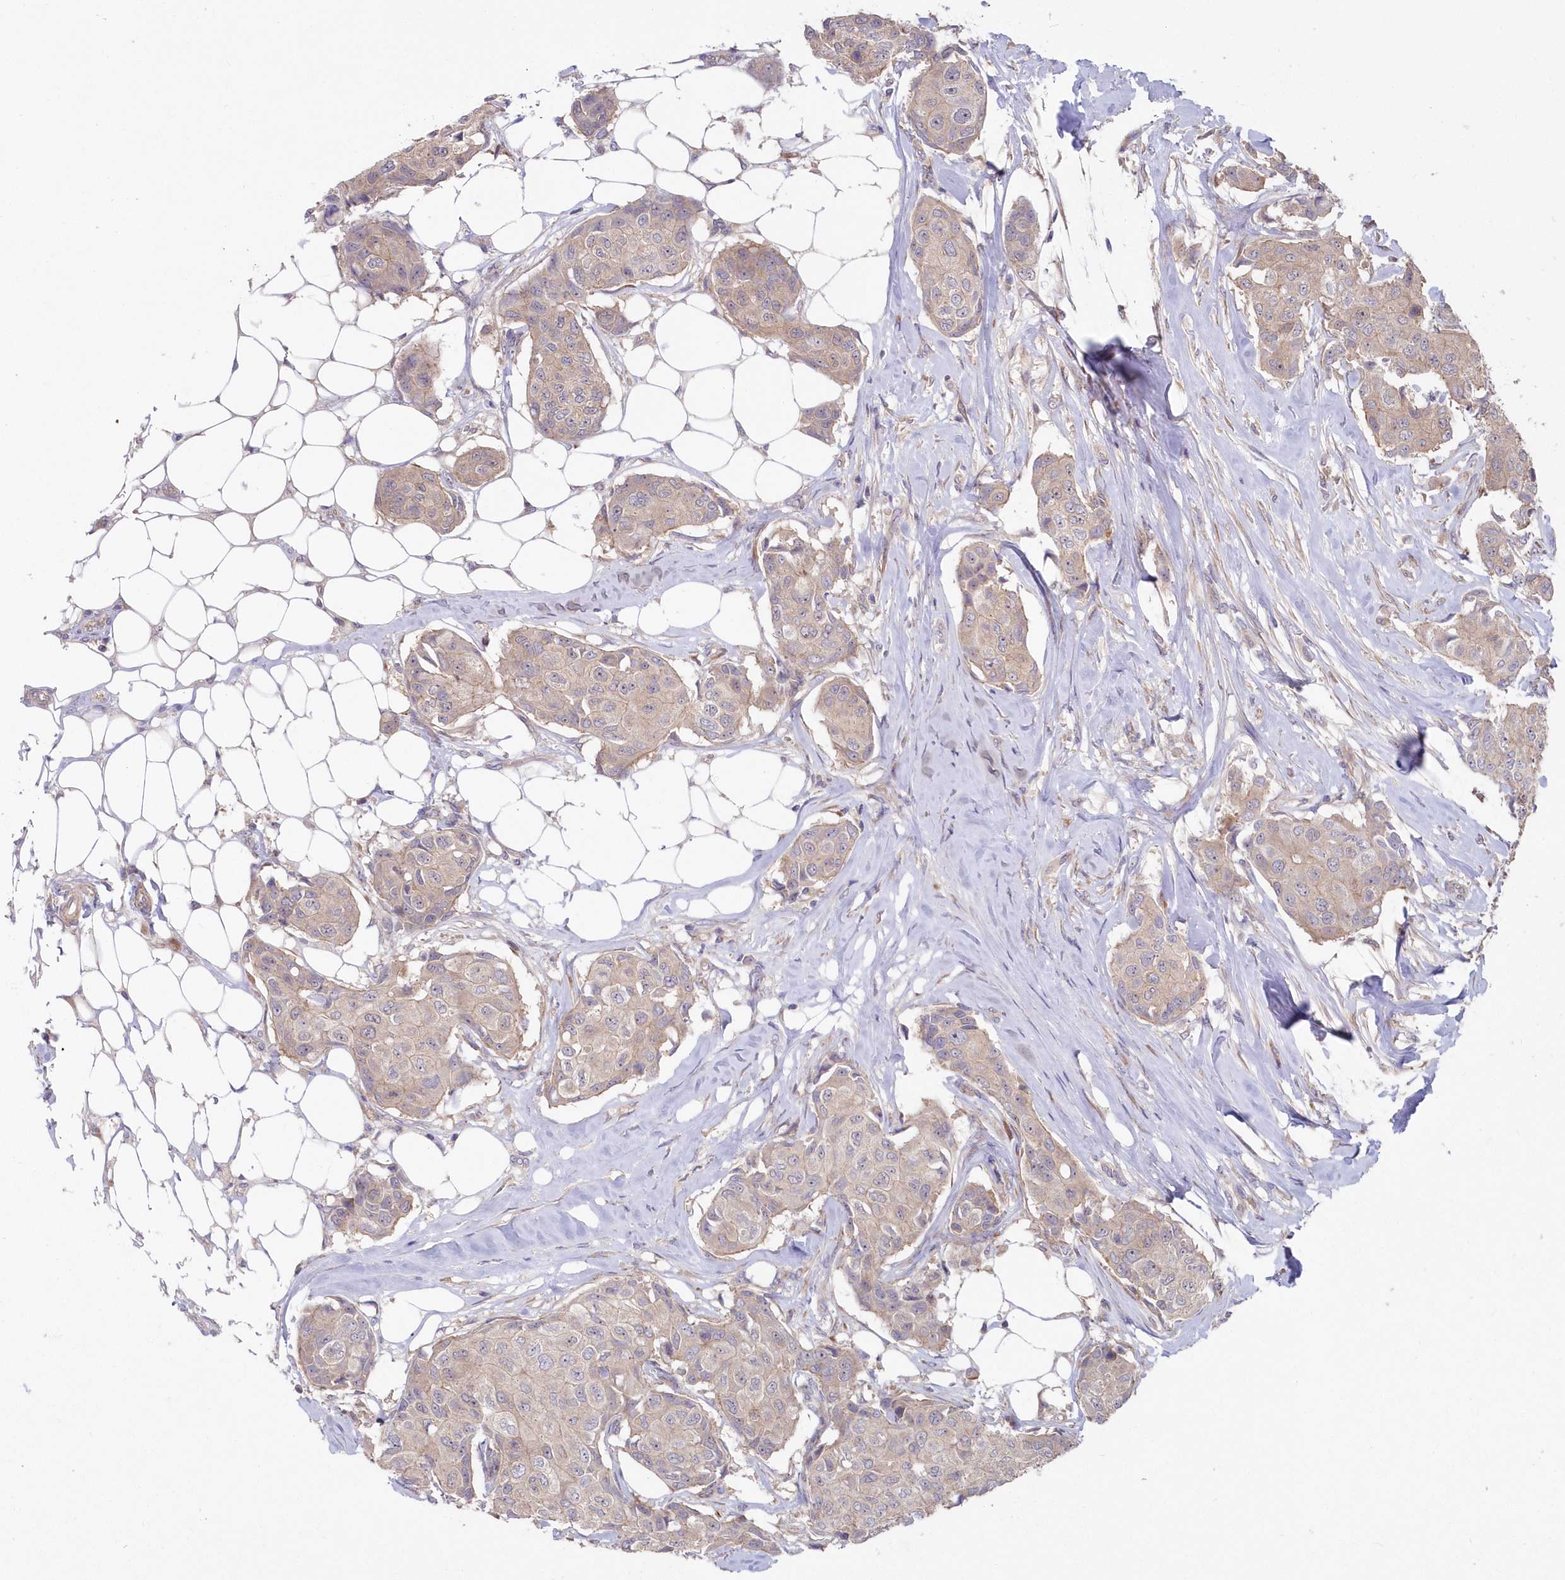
{"staining": {"intensity": "weak", "quantity": "<25%", "location": "cytoplasmic/membranous"}, "tissue": "breast cancer", "cell_type": "Tumor cells", "image_type": "cancer", "snomed": [{"axis": "morphology", "description": "Duct carcinoma"}, {"axis": "topography", "description": "Breast"}], "caption": "Human breast cancer (intraductal carcinoma) stained for a protein using IHC shows no staining in tumor cells.", "gene": "TBCA", "patient": {"sex": "female", "age": 80}}